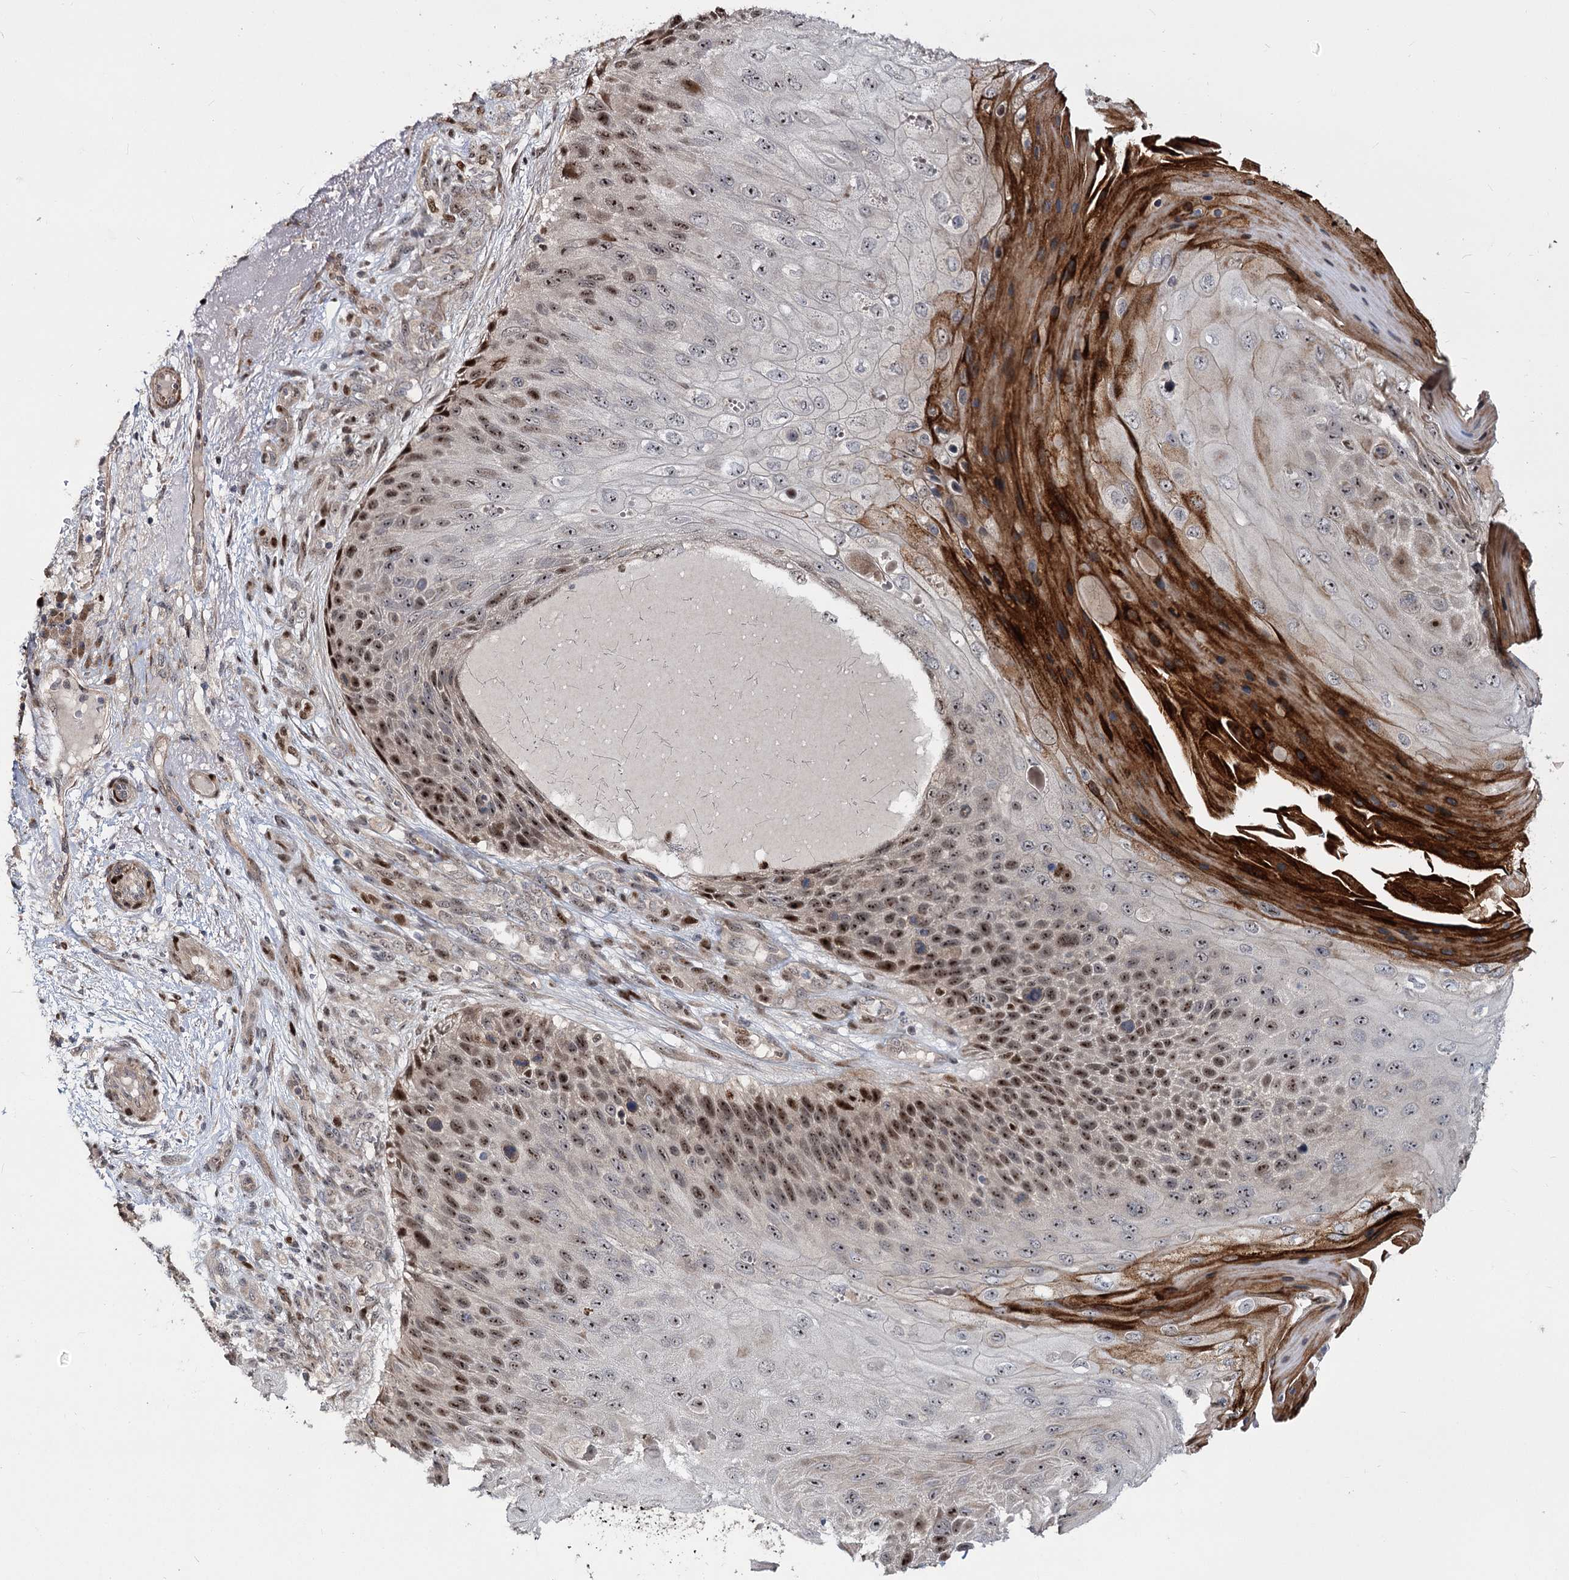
{"staining": {"intensity": "moderate", "quantity": ">75%", "location": "nuclear"}, "tissue": "skin cancer", "cell_type": "Tumor cells", "image_type": "cancer", "snomed": [{"axis": "morphology", "description": "Squamous cell carcinoma, NOS"}, {"axis": "topography", "description": "Skin"}], "caption": "Human skin squamous cell carcinoma stained with a protein marker exhibits moderate staining in tumor cells.", "gene": "PIK3C2A", "patient": {"sex": "female", "age": 88}}